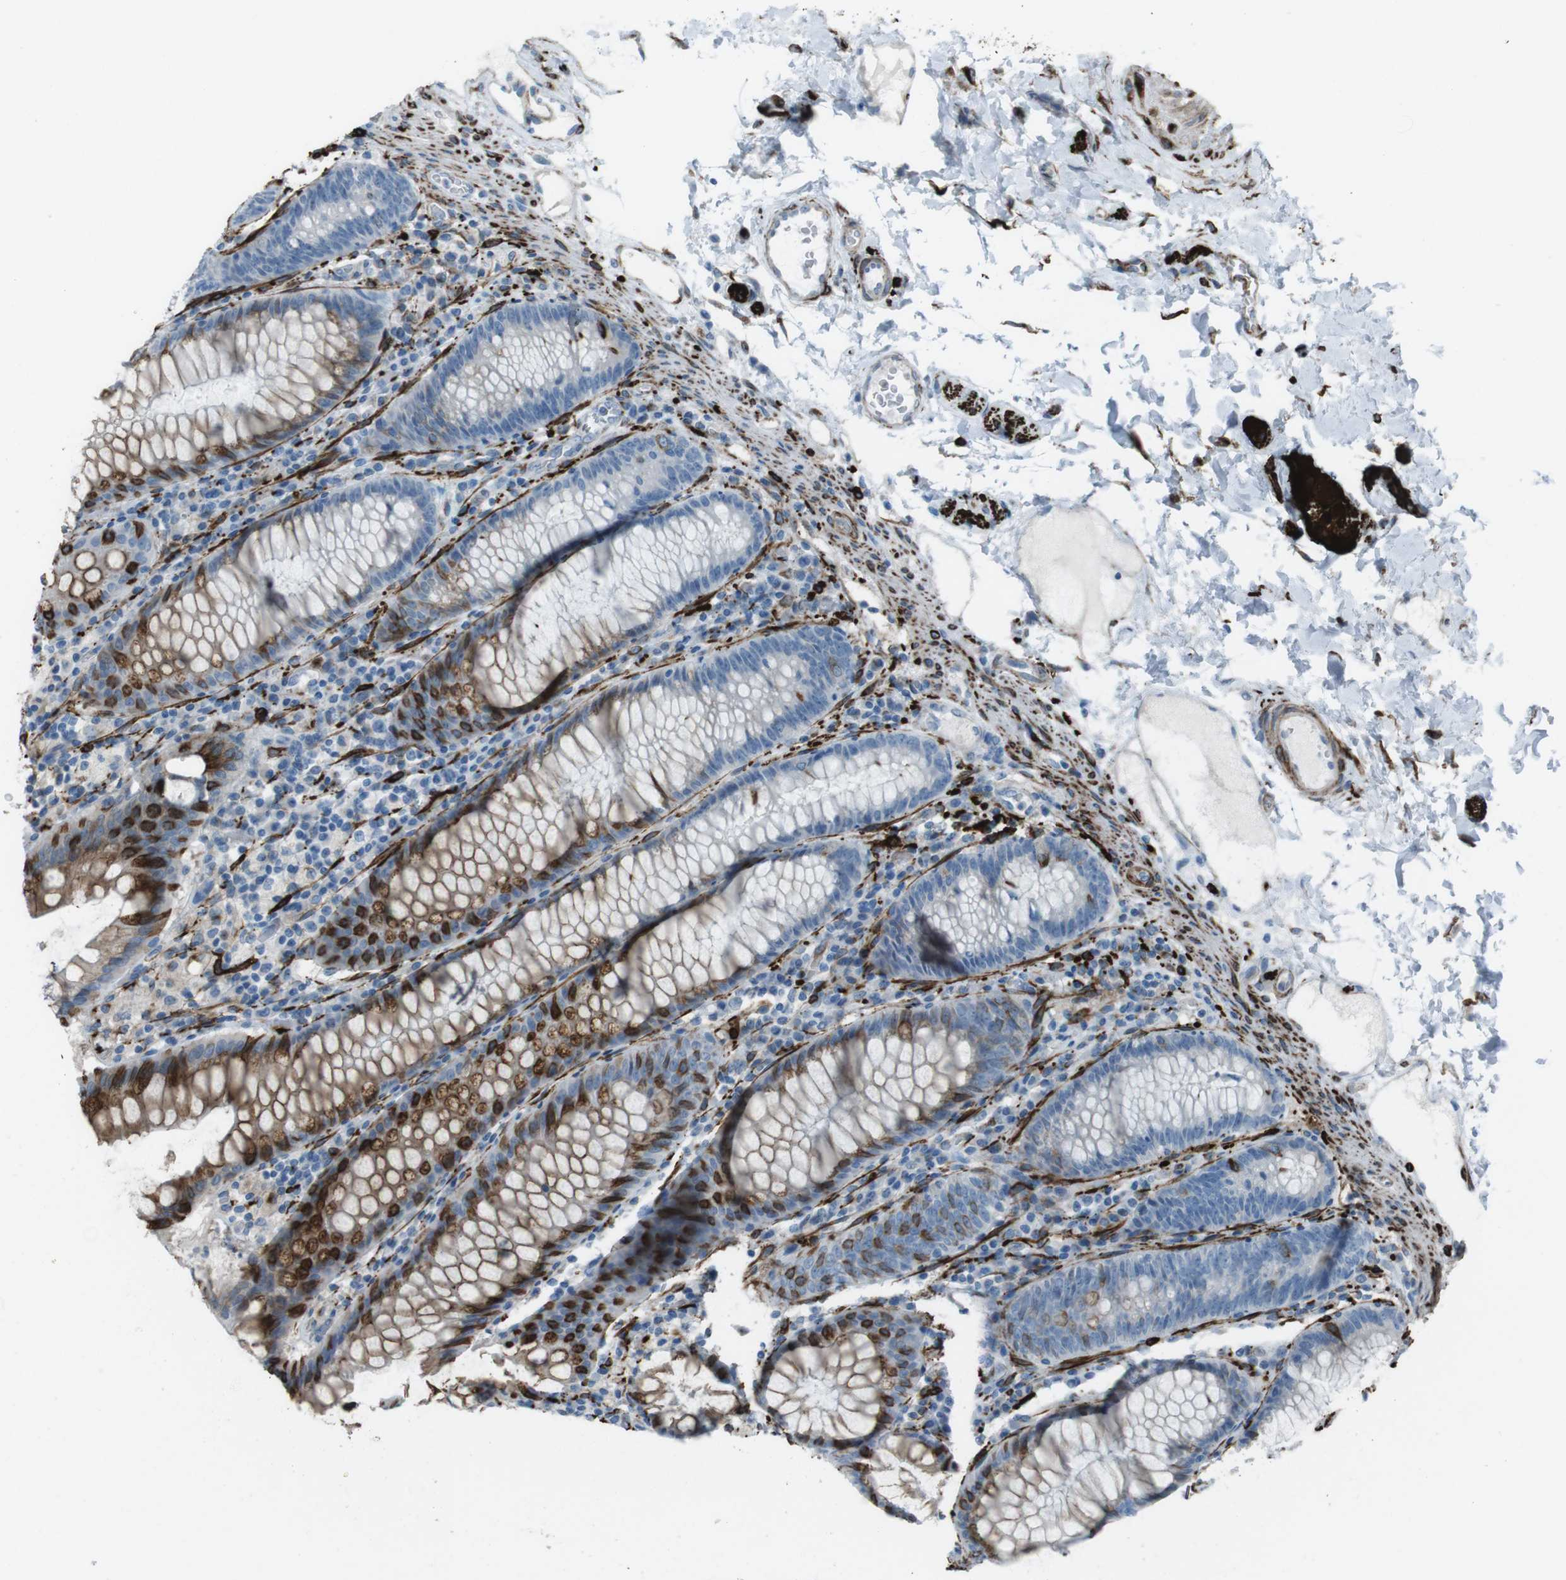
{"staining": {"intensity": "negative", "quantity": "none", "location": "none"}, "tissue": "colon", "cell_type": "Endothelial cells", "image_type": "normal", "snomed": [{"axis": "morphology", "description": "Normal tissue, NOS"}, {"axis": "topography", "description": "Colon"}], "caption": "Protein analysis of normal colon displays no significant positivity in endothelial cells.", "gene": "TUBB2A", "patient": {"sex": "female", "age": 46}}